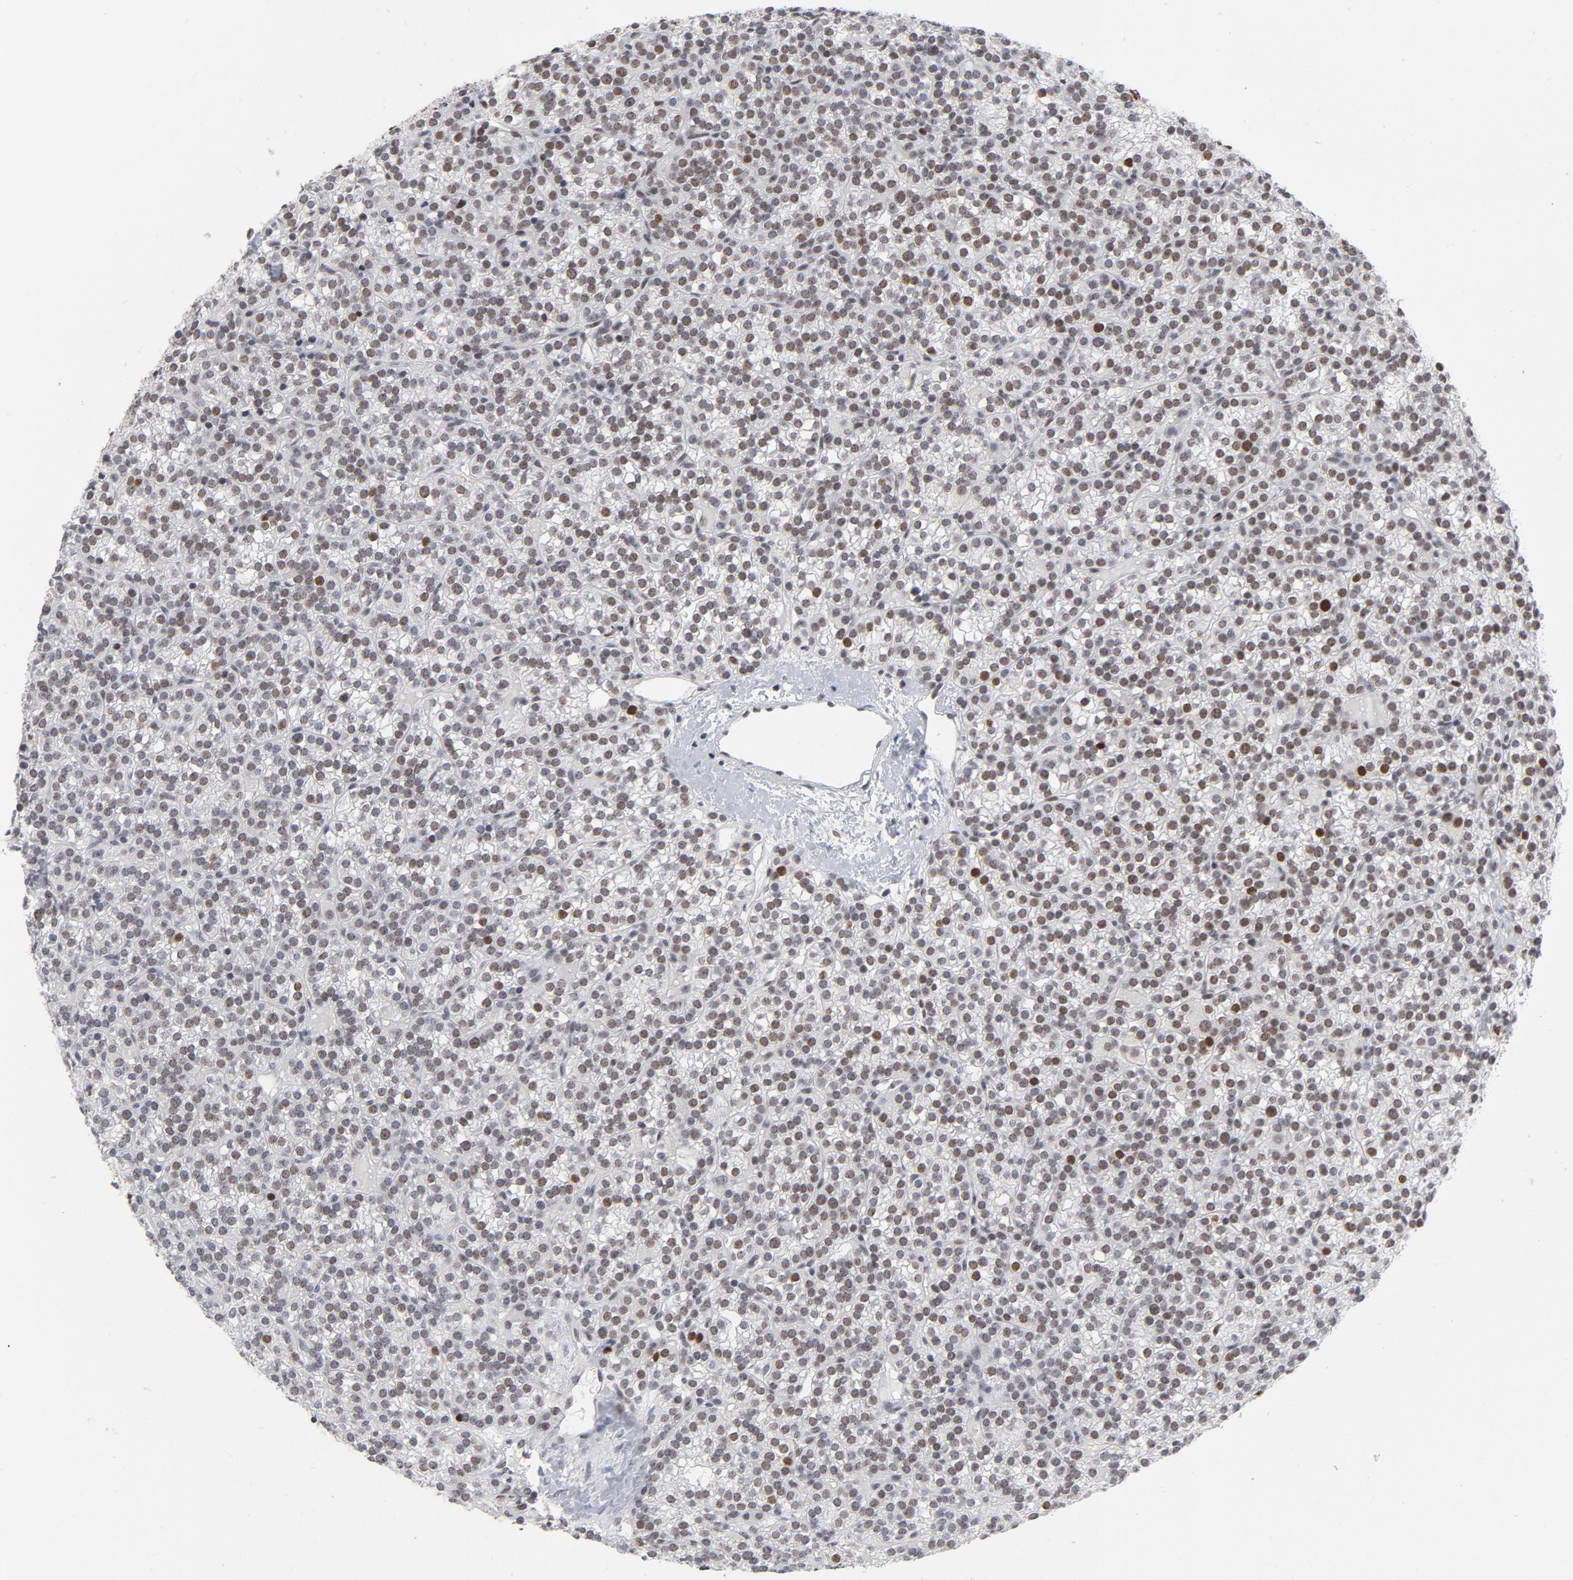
{"staining": {"intensity": "moderate", "quantity": "25%-75%", "location": "nuclear"}, "tissue": "parathyroid gland", "cell_type": "Glandular cells", "image_type": "normal", "snomed": [{"axis": "morphology", "description": "Normal tissue, NOS"}, {"axis": "topography", "description": "Parathyroid gland"}], "caption": "Parathyroid gland stained with a brown dye shows moderate nuclear positive expression in approximately 25%-75% of glandular cells.", "gene": "RFC4", "patient": {"sex": "female", "age": 50}}